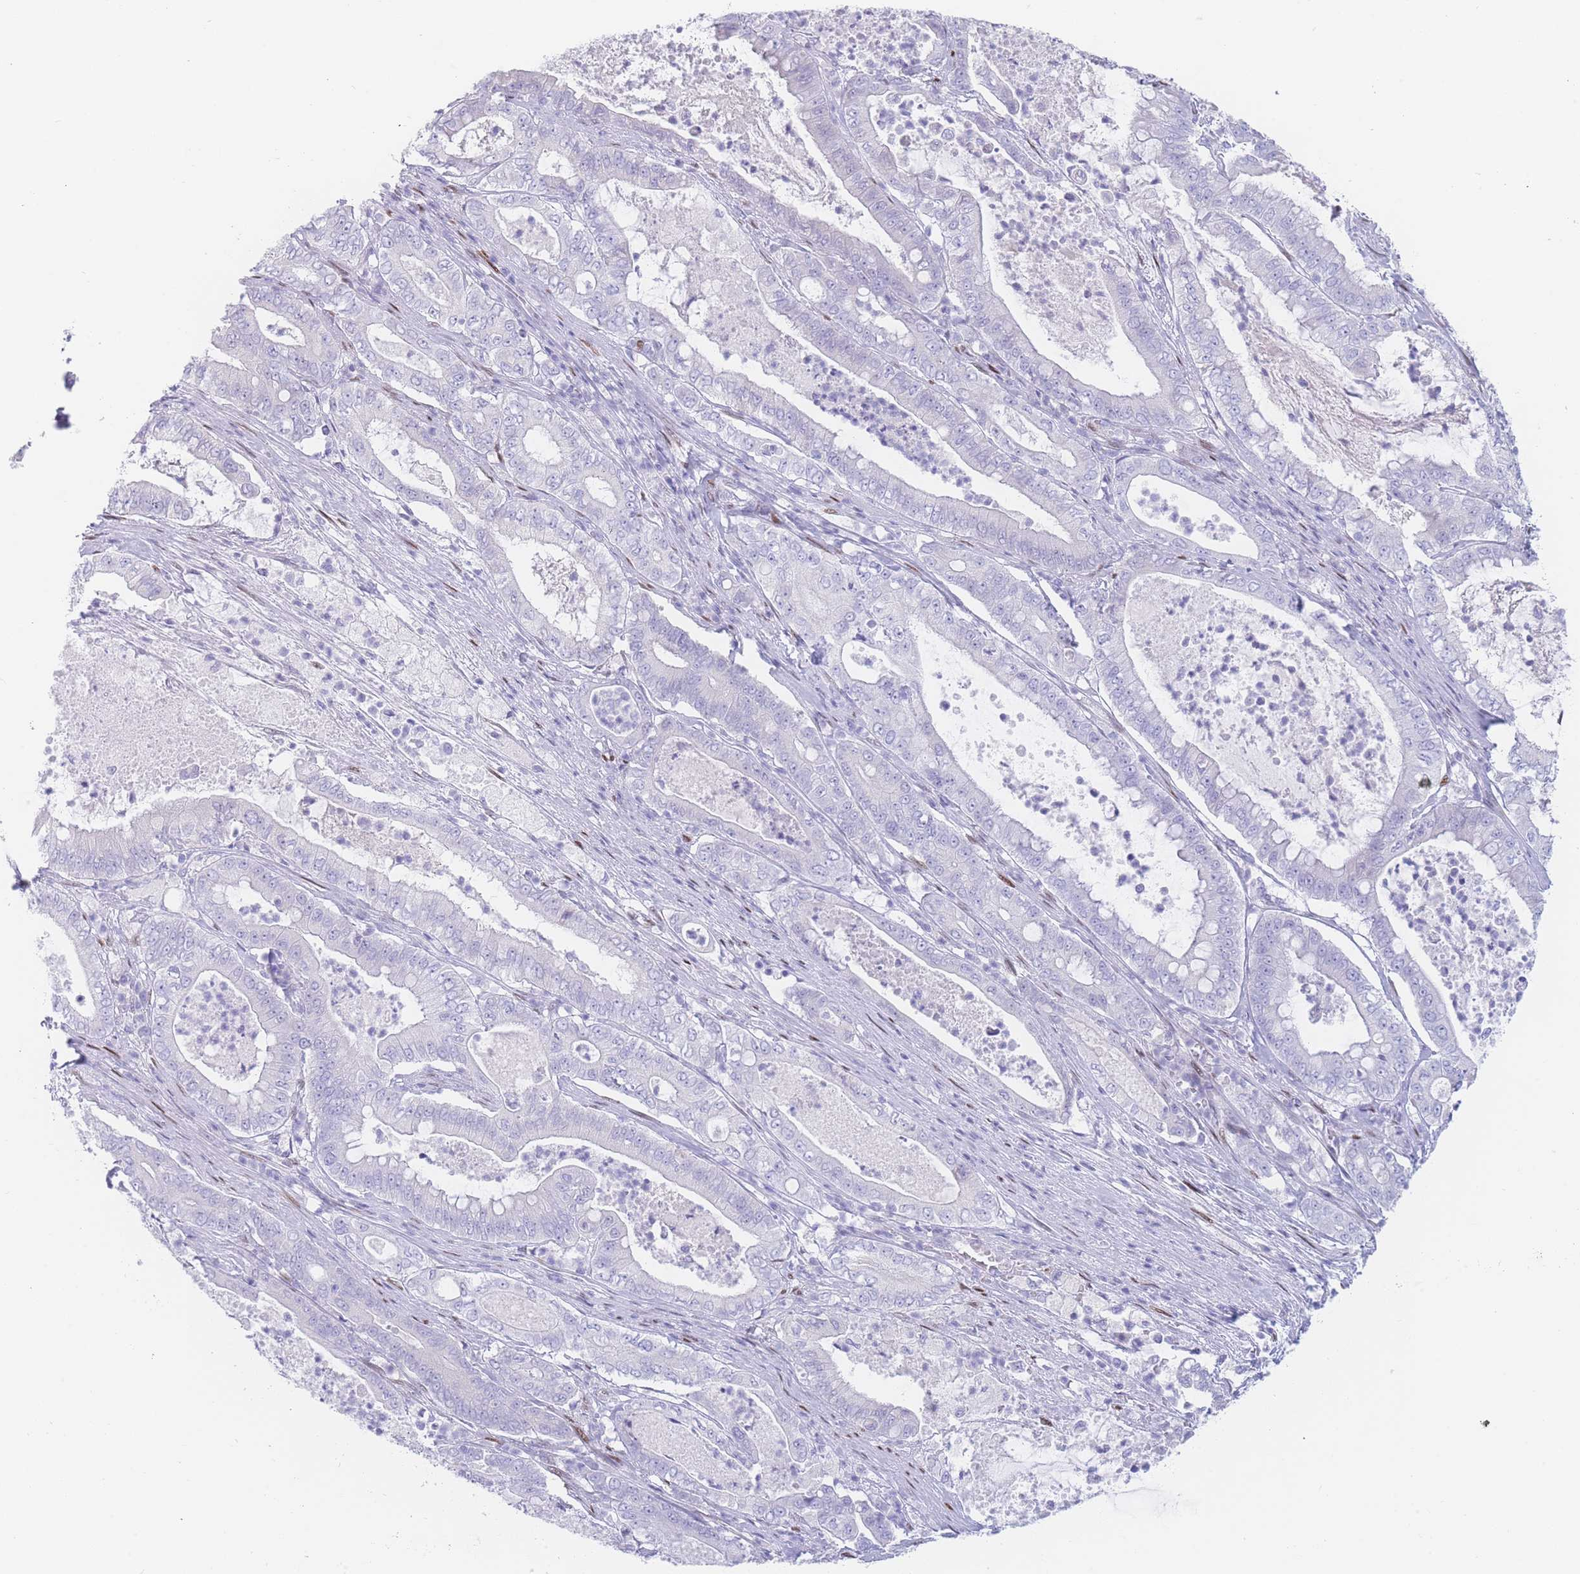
{"staining": {"intensity": "negative", "quantity": "none", "location": "none"}, "tissue": "pancreatic cancer", "cell_type": "Tumor cells", "image_type": "cancer", "snomed": [{"axis": "morphology", "description": "Adenocarcinoma, NOS"}, {"axis": "topography", "description": "Pancreas"}], "caption": "Immunohistochemical staining of pancreatic adenocarcinoma exhibits no significant expression in tumor cells.", "gene": "PSMB5", "patient": {"sex": "male", "age": 71}}